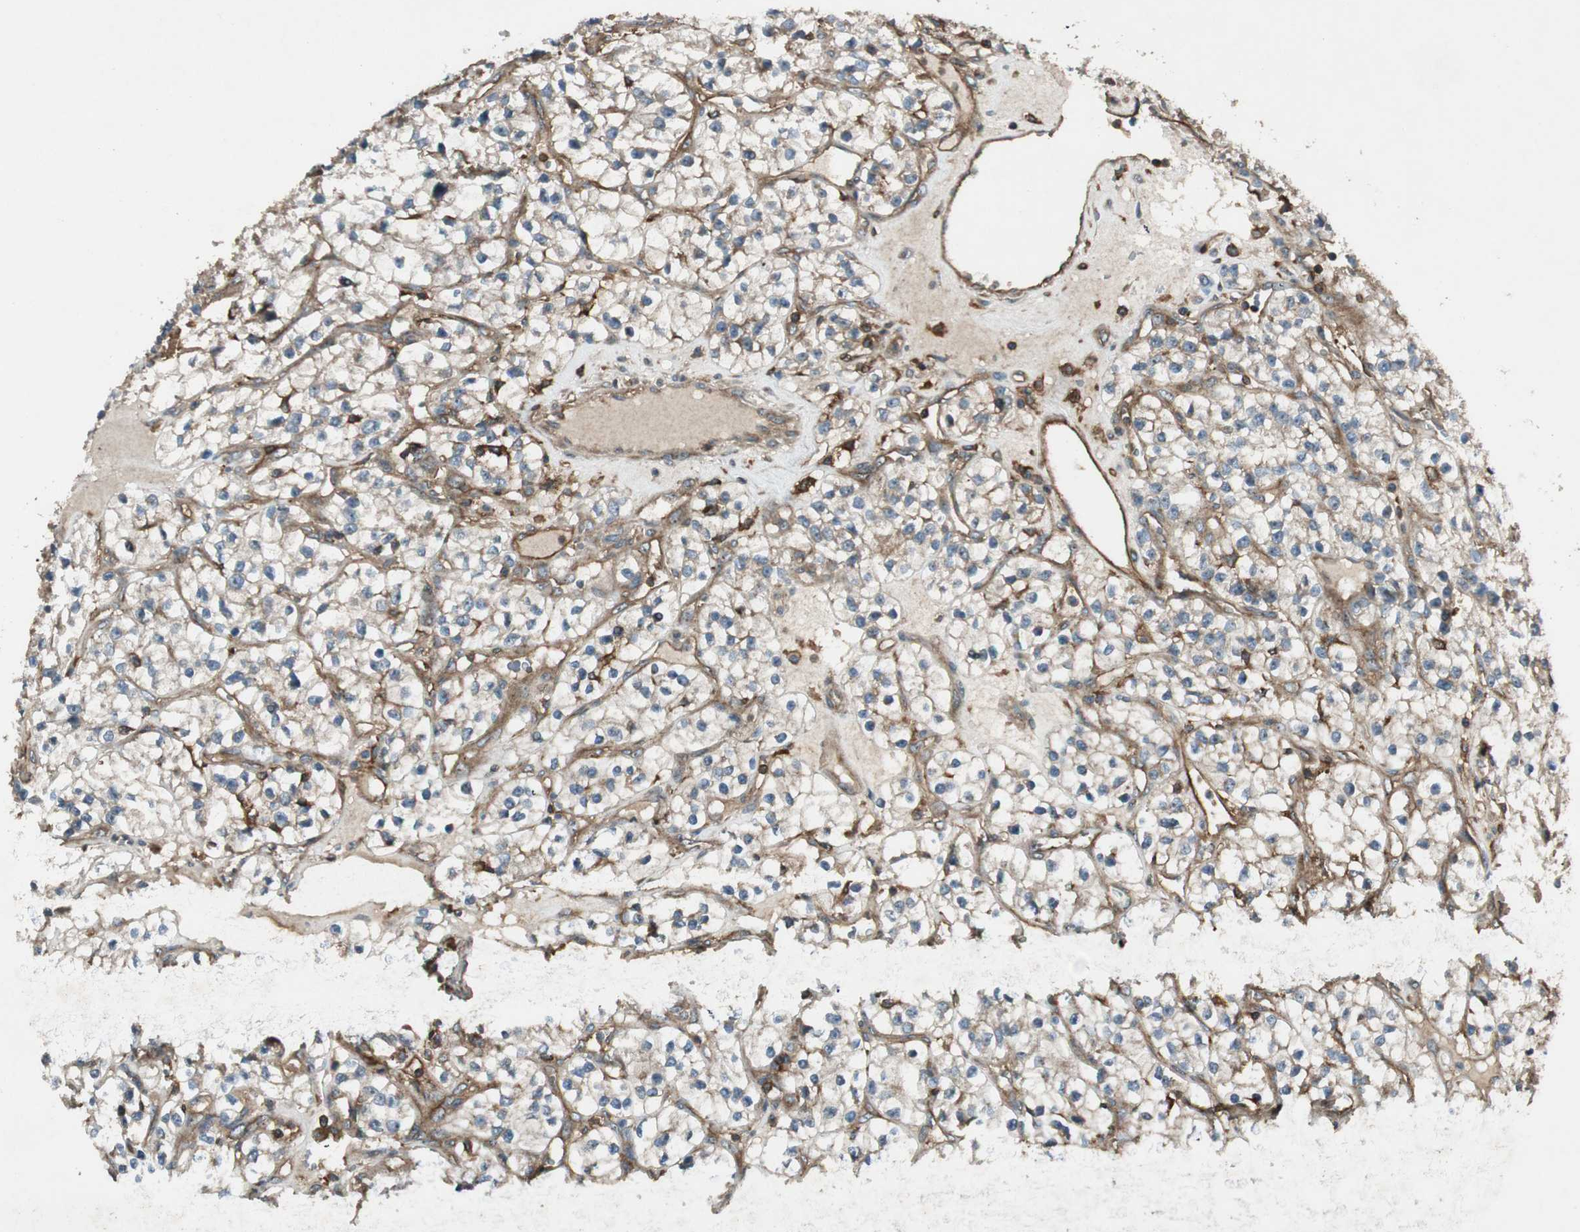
{"staining": {"intensity": "weak", "quantity": "25%-75%", "location": "cytoplasmic/membranous"}, "tissue": "renal cancer", "cell_type": "Tumor cells", "image_type": "cancer", "snomed": [{"axis": "morphology", "description": "Adenocarcinoma, NOS"}, {"axis": "topography", "description": "Kidney"}], "caption": "Adenocarcinoma (renal) stained with a protein marker exhibits weak staining in tumor cells.", "gene": "BTN3A3", "patient": {"sex": "female", "age": 57}}